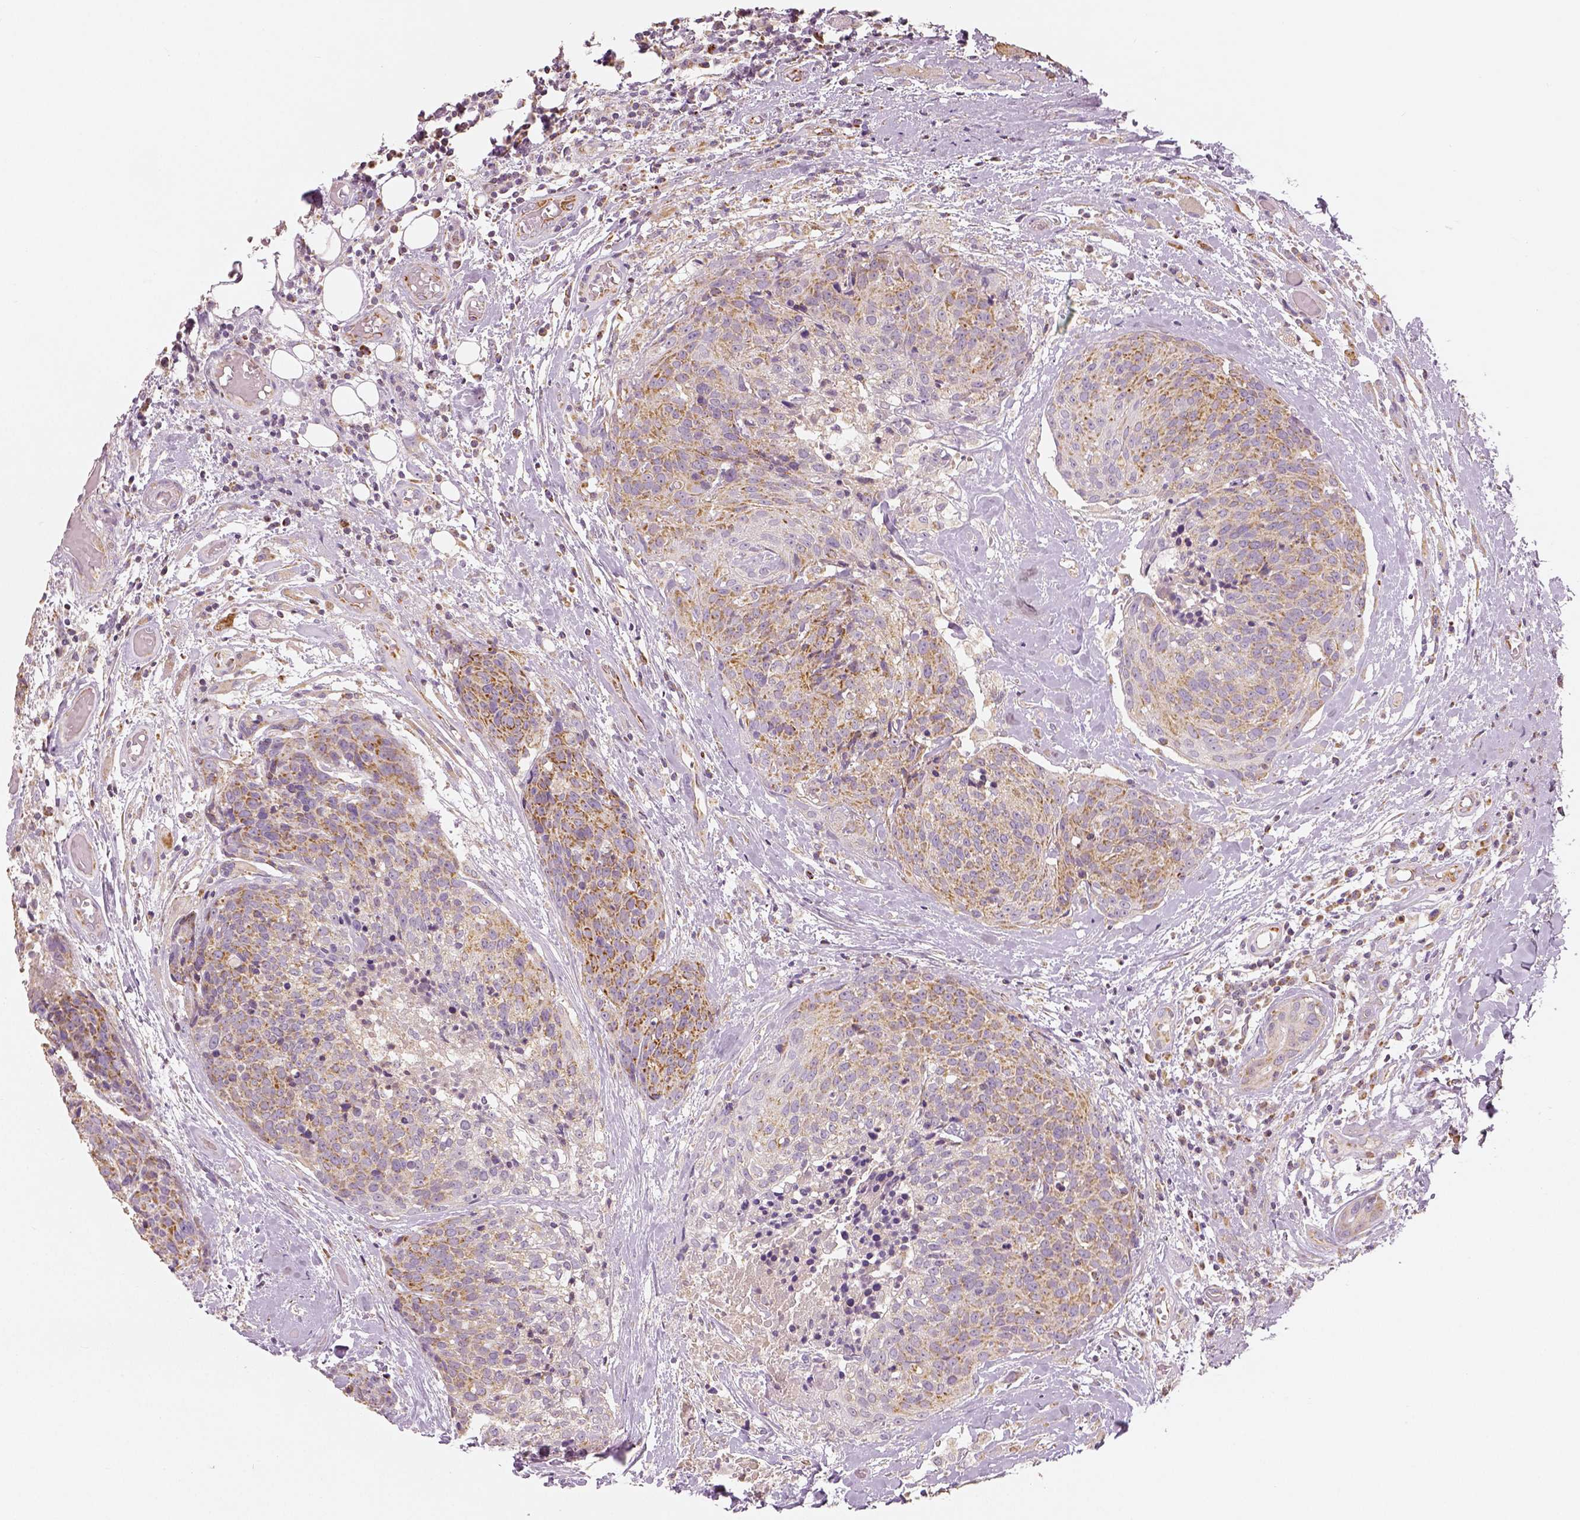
{"staining": {"intensity": "moderate", "quantity": ">75%", "location": "cytoplasmic/membranous"}, "tissue": "head and neck cancer", "cell_type": "Tumor cells", "image_type": "cancer", "snomed": [{"axis": "morphology", "description": "Squamous cell carcinoma, NOS"}, {"axis": "topography", "description": "Oral tissue"}, {"axis": "topography", "description": "Head-Neck"}], "caption": "Immunohistochemical staining of head and neck cancer (squamous cell carcinoma) demonstrates moderate cytoplasmic/membranous protein positivity in approximately >75% of tumor cells. Using DAB (brown) and hematoxylin (blue) stains, captured at high magnification using brightfield microscopy.", "gene": "PGAM5", "patient": {"sex": "male", "age": 64}}